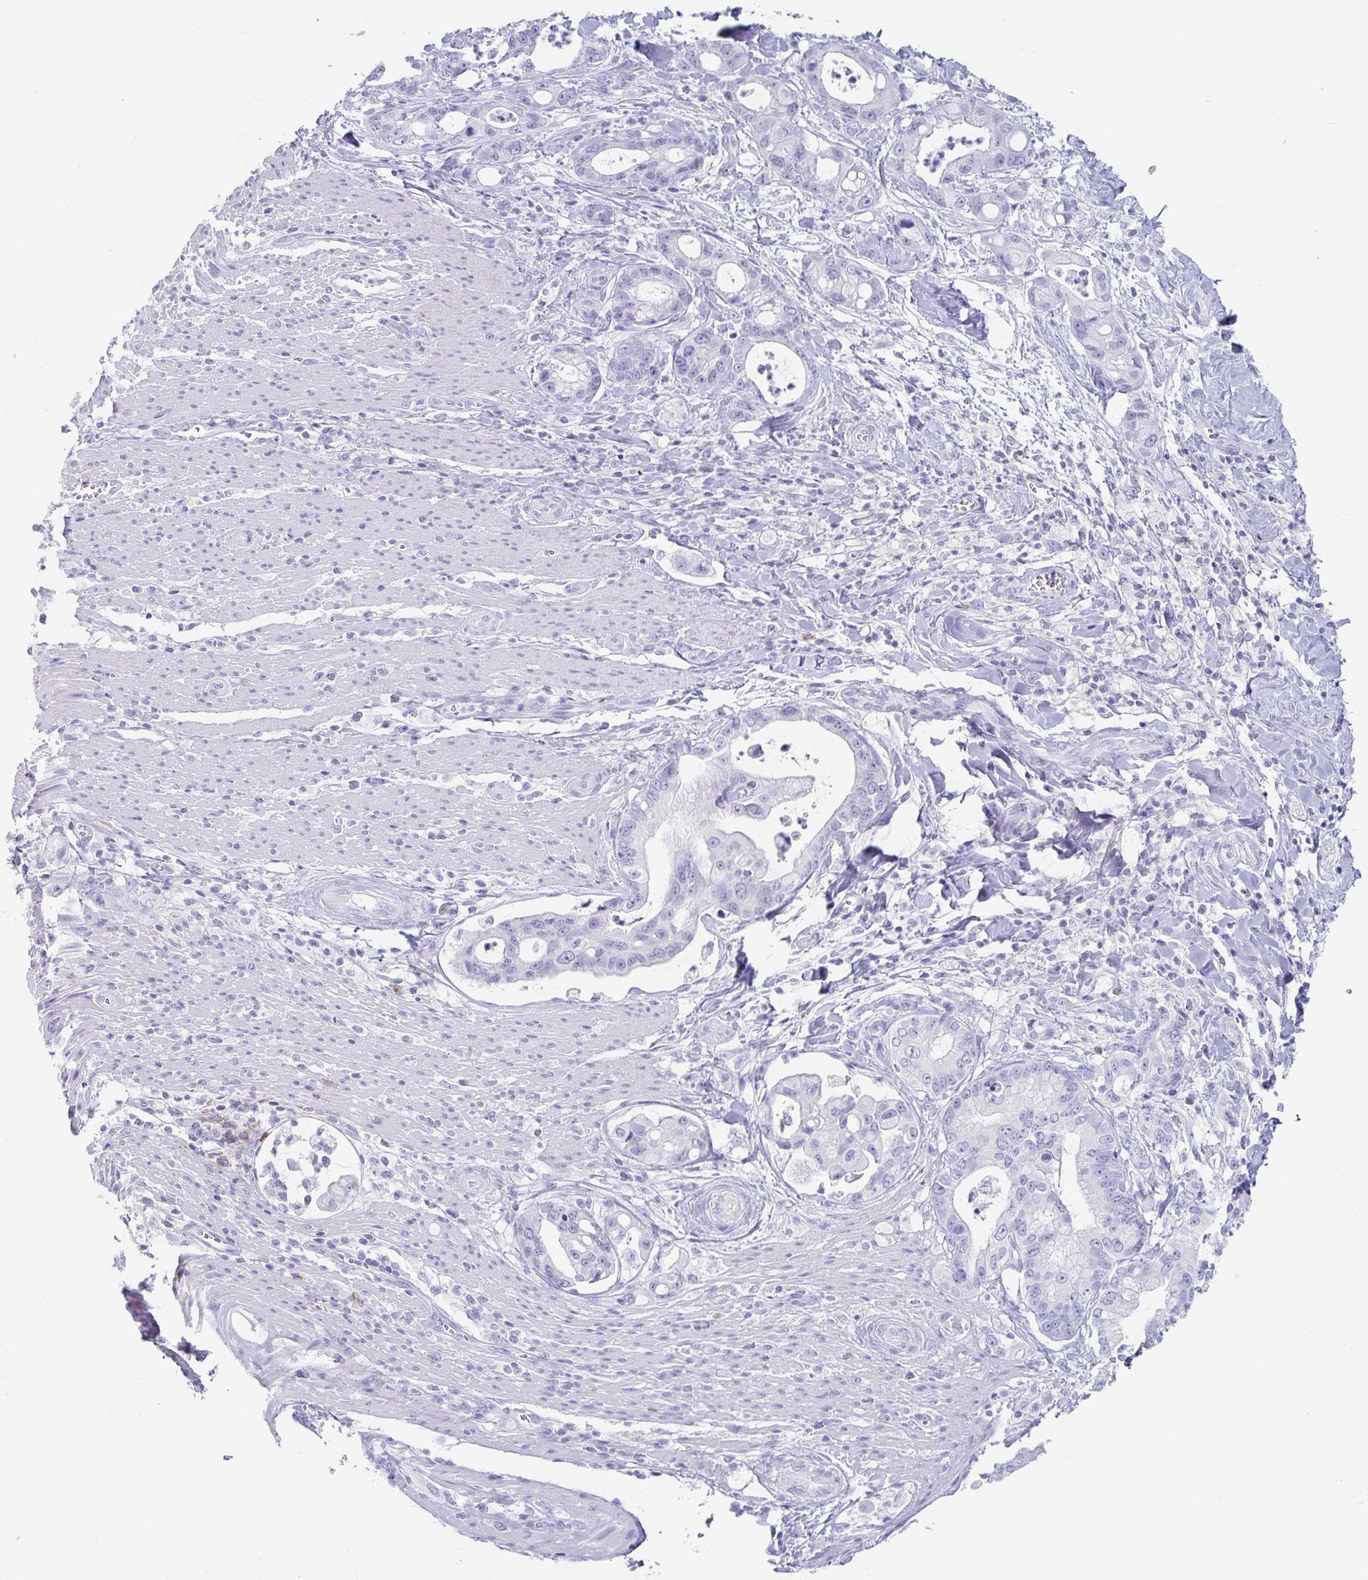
{"staining": {"intensity": "negative", "quantity": "none", "location": "none"}, "tissue": "pancreatic cancer", "cell_type": "Tumor cells", "image_type": "cancer", "snomed": [{"axis": "morphology", "description": "Adenocarcinoma, NOS"}, {"axis": "topography", "description": "Pancreas"}], "caption": "A histopathology image of human adenocarcinoma (pancreatic) is negative for staining in tumor cells.", "gene": "PLA2G1B", "patient": {"sex": "male", "age": 68}}